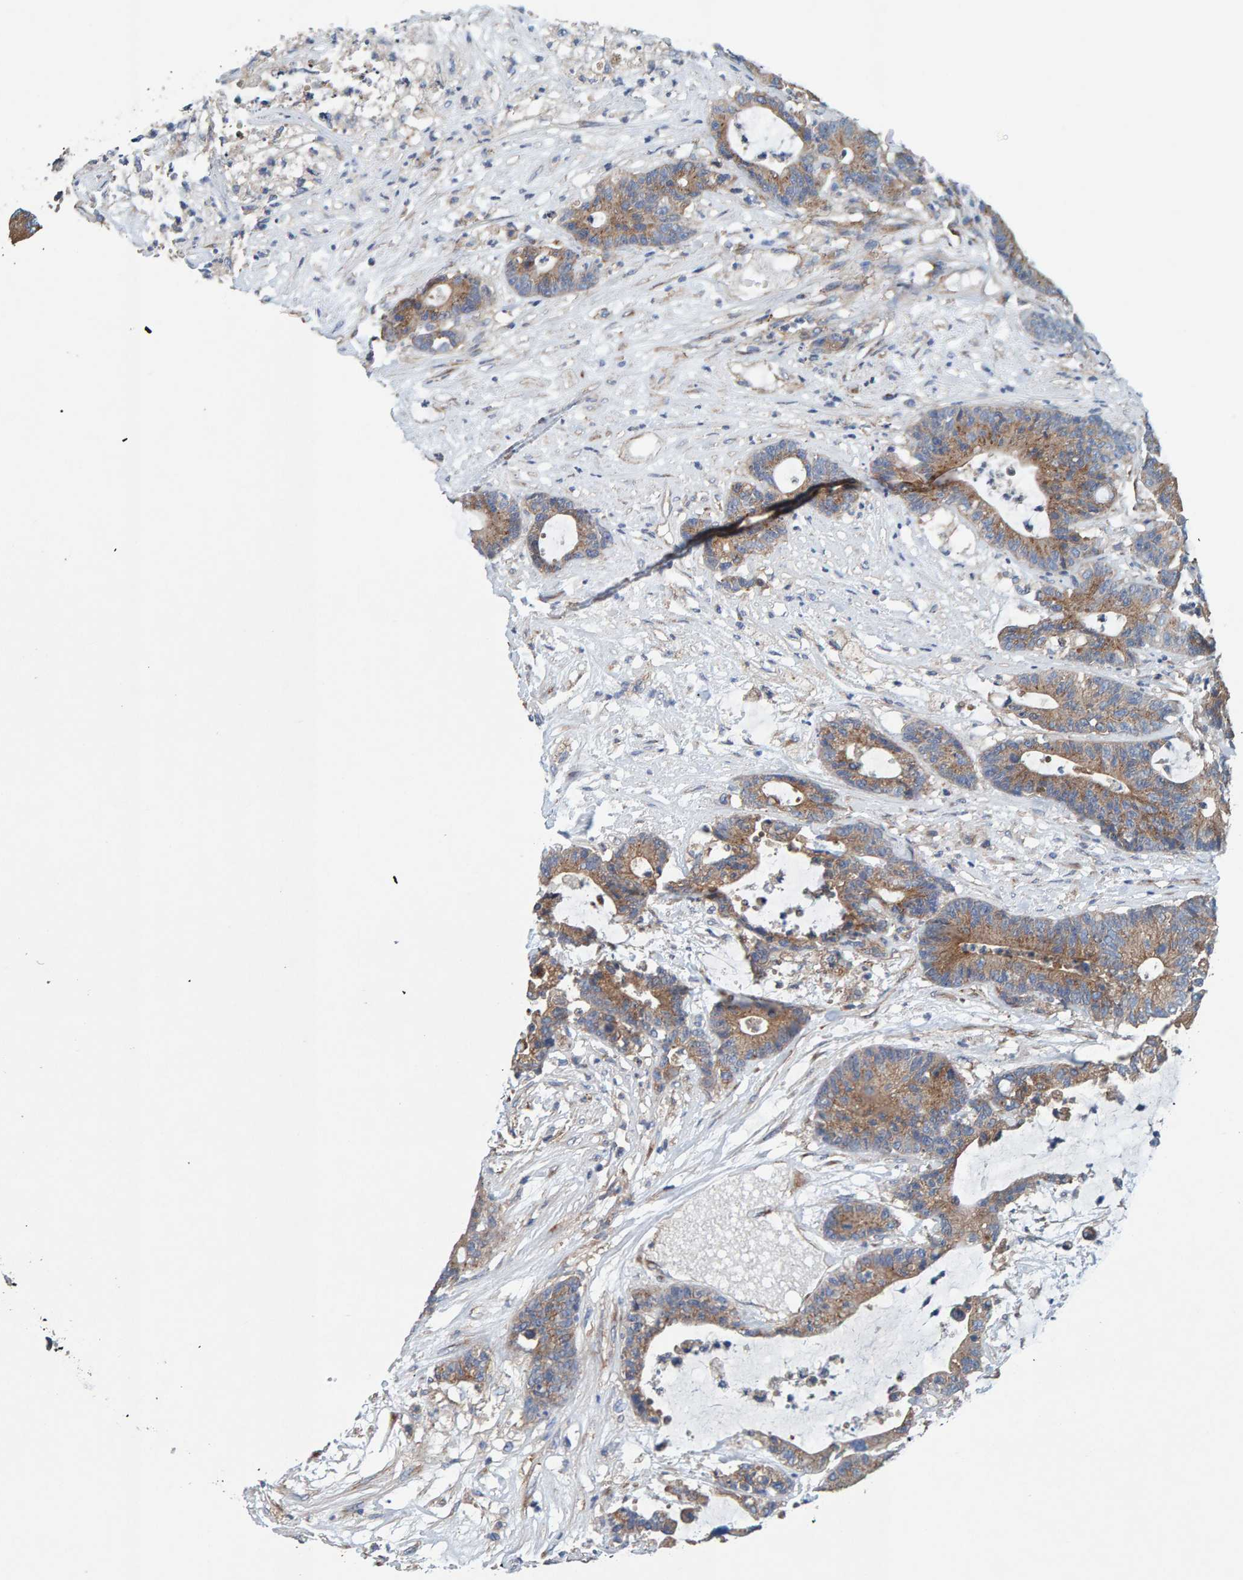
{"staining": {"intensity": "moderate", "quantity": ">75%", "location": "cytoplasmic/membranous"}, "tissue": "colorectal cancer", "cell_type": "Tumor cells", "image_type": "cancer", "snomed": [{"axis": "morphology", "description": "Adenocarcinoma, NOS"}, {"axis": "topography", "description": "Colon"}], "caption": "Adenocarcinoma (colorectal) was stained to show a protein in brown. There is medium levels of moderate cytoplasmic/membranous positivity in about >75% of tumor cells.", "gene": "MKLN1", "patient": {"sex": "female", "age": 84}}